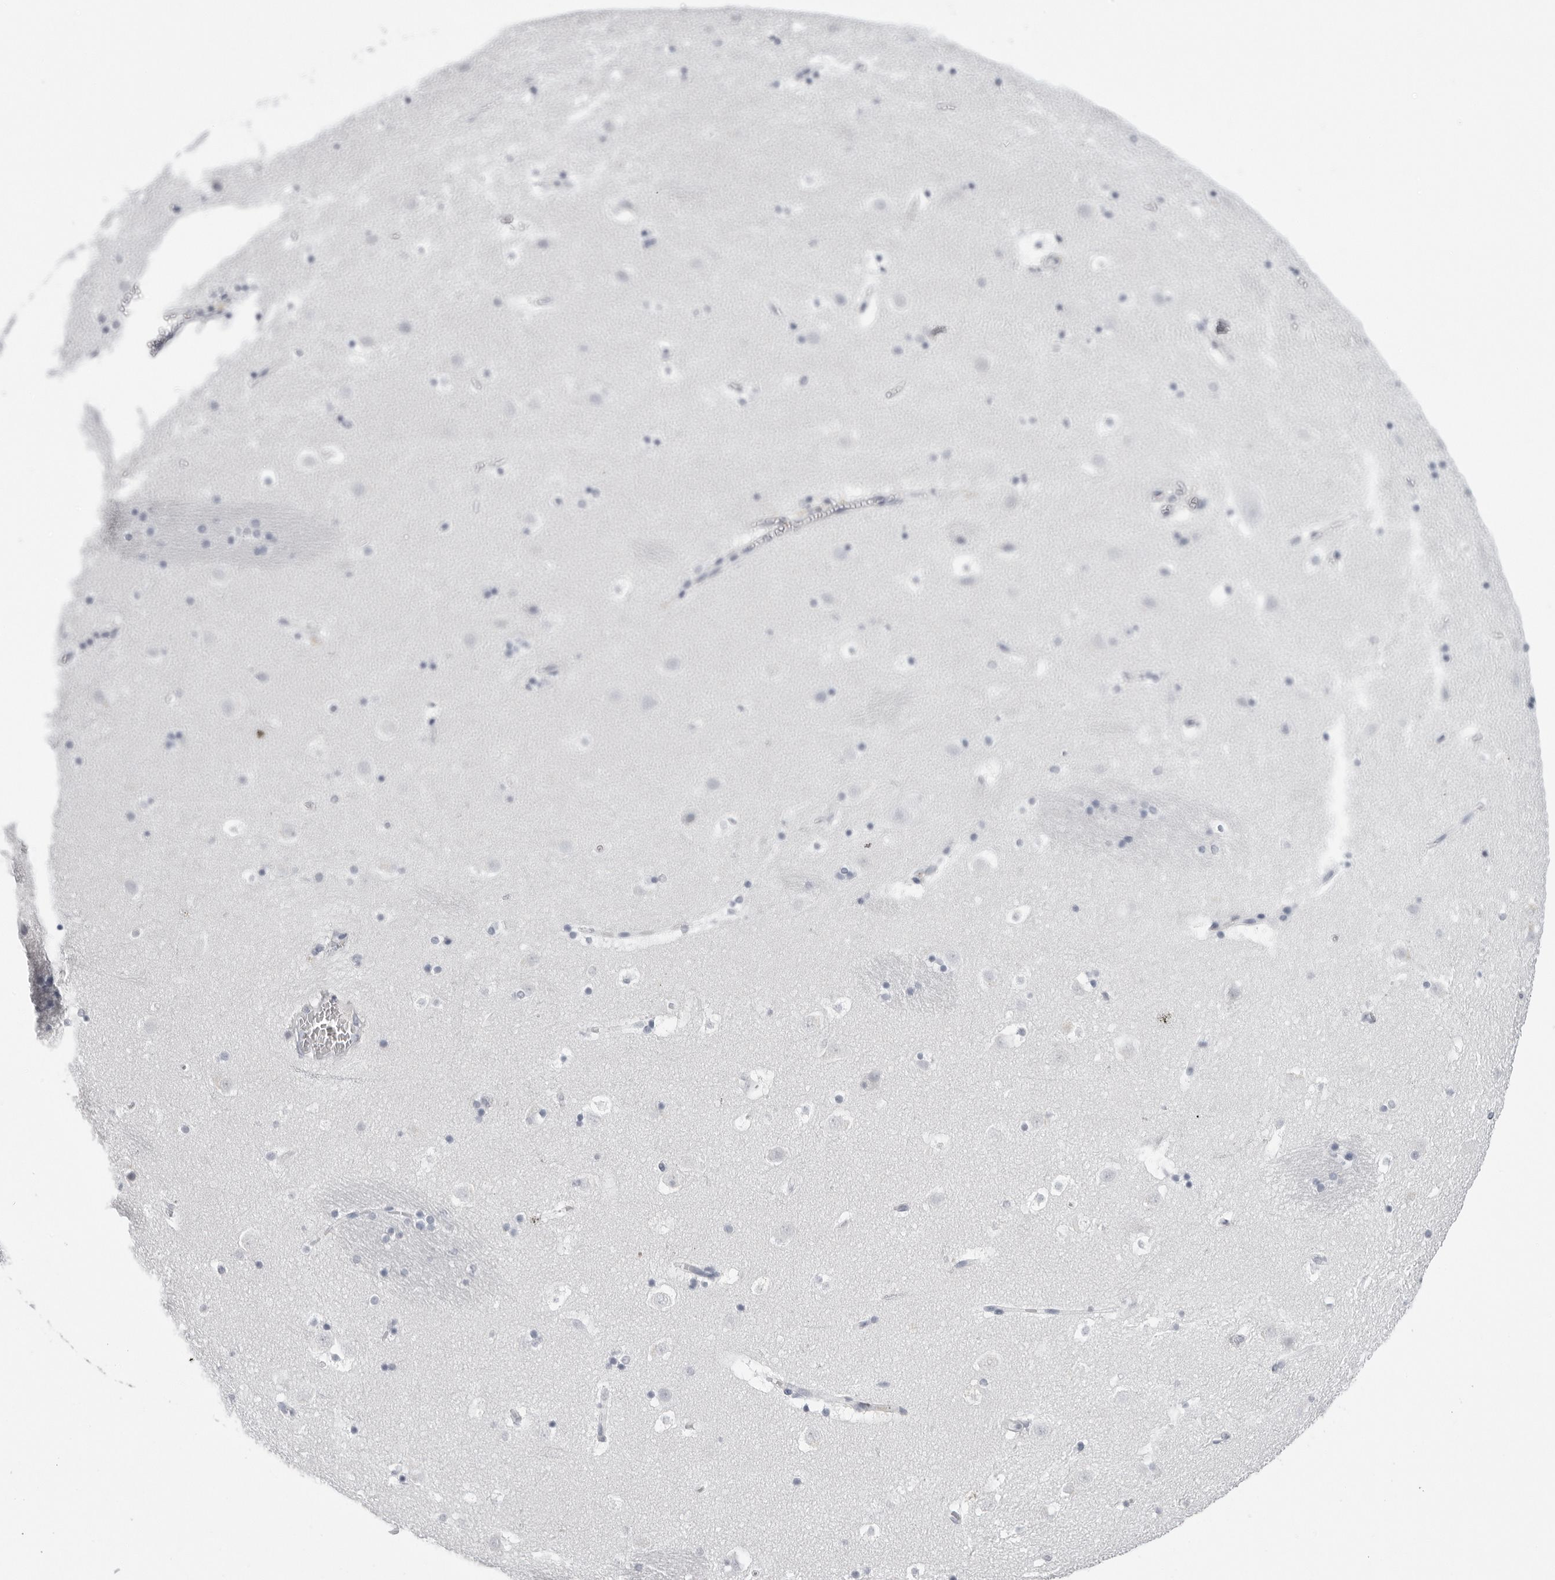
{"staining": {"intensity": "negative", "quantity": "none", "location": "none"}, "tissue": "caudate", "cell_type": "Glial cells", "image_type": "normal", "snomed": [{"axis": "morphology", "description": "Normal tissue, NOS"}, {"axis": "topography", "description": "Lateral ventricle wall"}], "caption": "This photomicrograph is of unremarkable caudate stained with IHC to label a protein in brown with the nuclei are counter-stained blue. There is no positivity in glial cells.", "gene": "SERPINF2", "patient": {"sex": "male", "age": 45}}